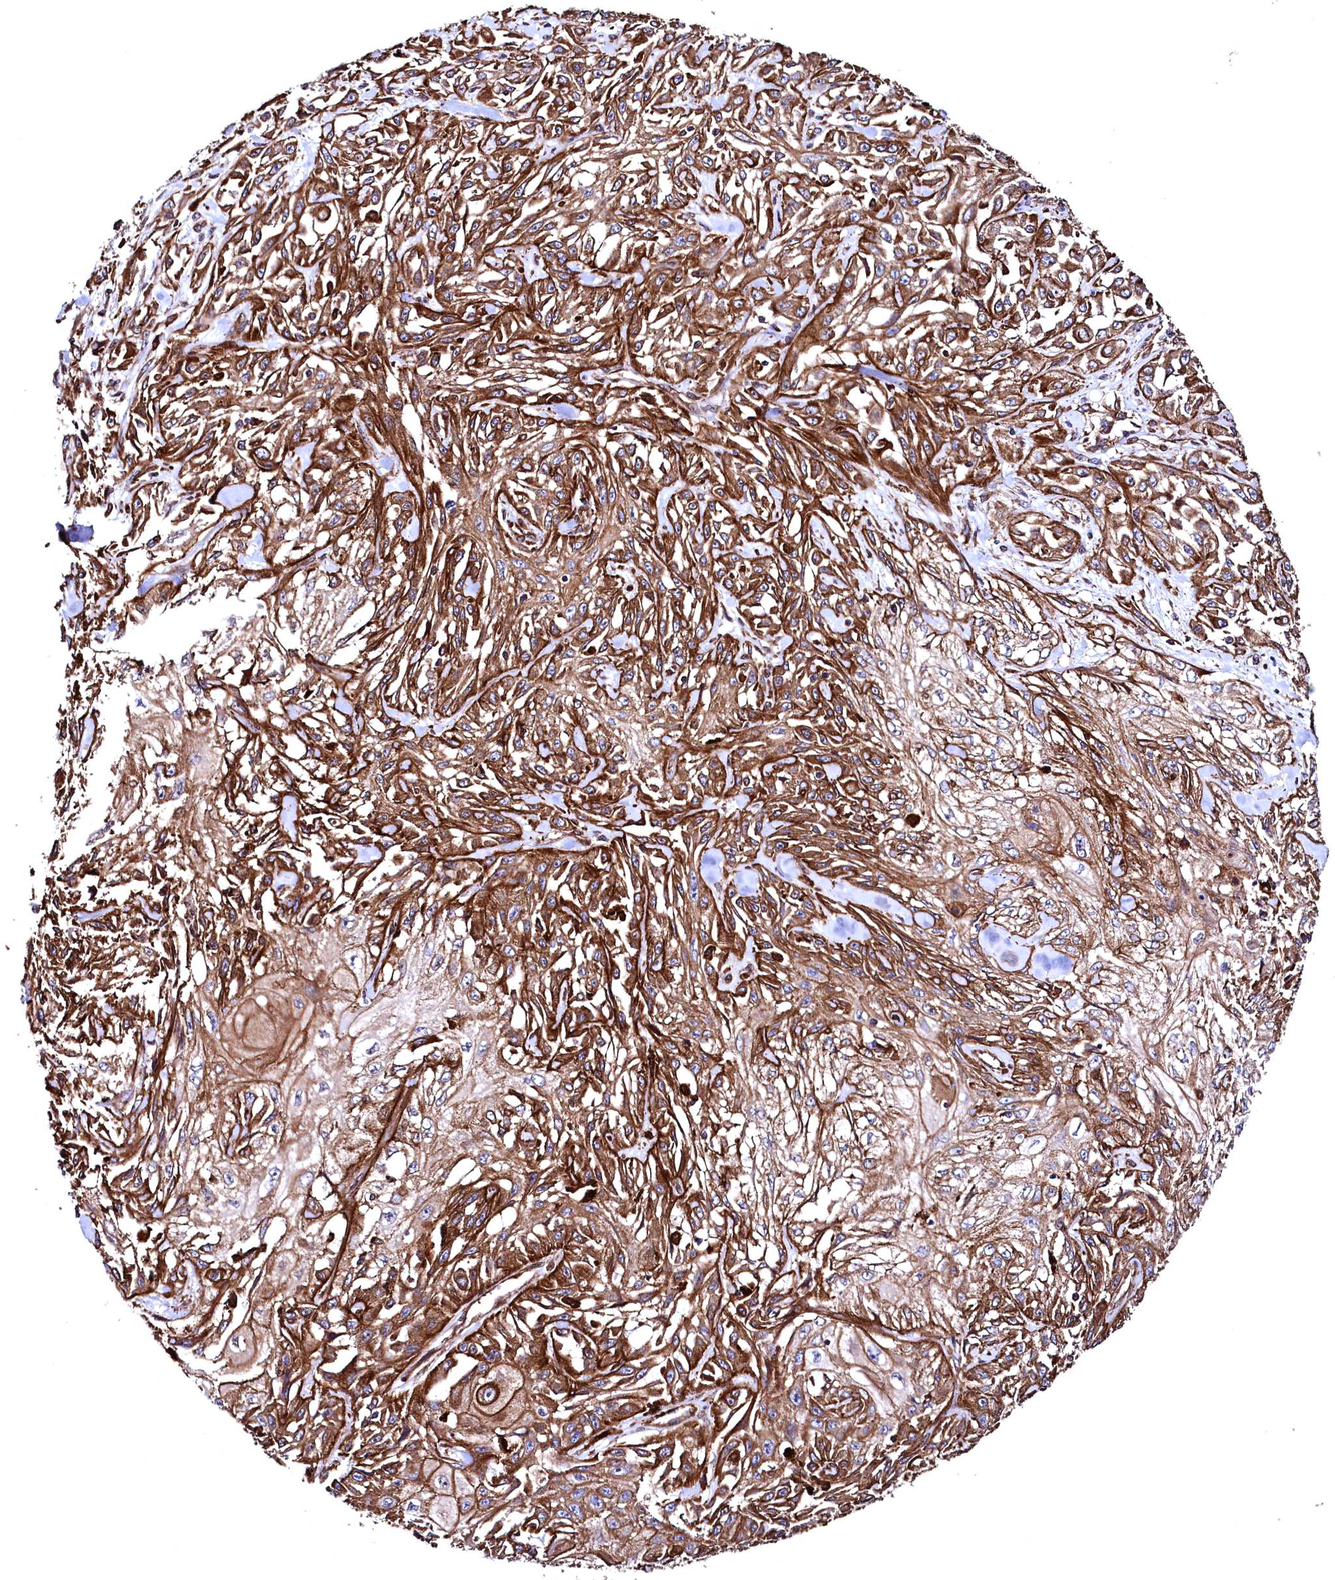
{"staining": {"intensity": "strong", "quantity": ">75%", "location": "cytoplasmic/membranous"}, "tissue": "skin cancer", "cell_type": "Tumor cells", "image_type": "cancer", "snomed": [{"axis": "morphology", "description": "Squamous cell carcinoma, NOS"}, {"axis": "morphology", "description": "Squamous cell carcinoma, metastatic, NOS"}, {"axis": "topography", "description": "Skin"}, {"axis": "topography", "description": "Lymph node"}], "caption": "High-power microscopy captured an IHC image of skin cancer (squamous cell carcinoma), revealing strong cytoplasmic/membranous expression in about >75% of tumor cells.", "gene": "STAMBPL1", "patient": {"sex": "male", "age": 75}}